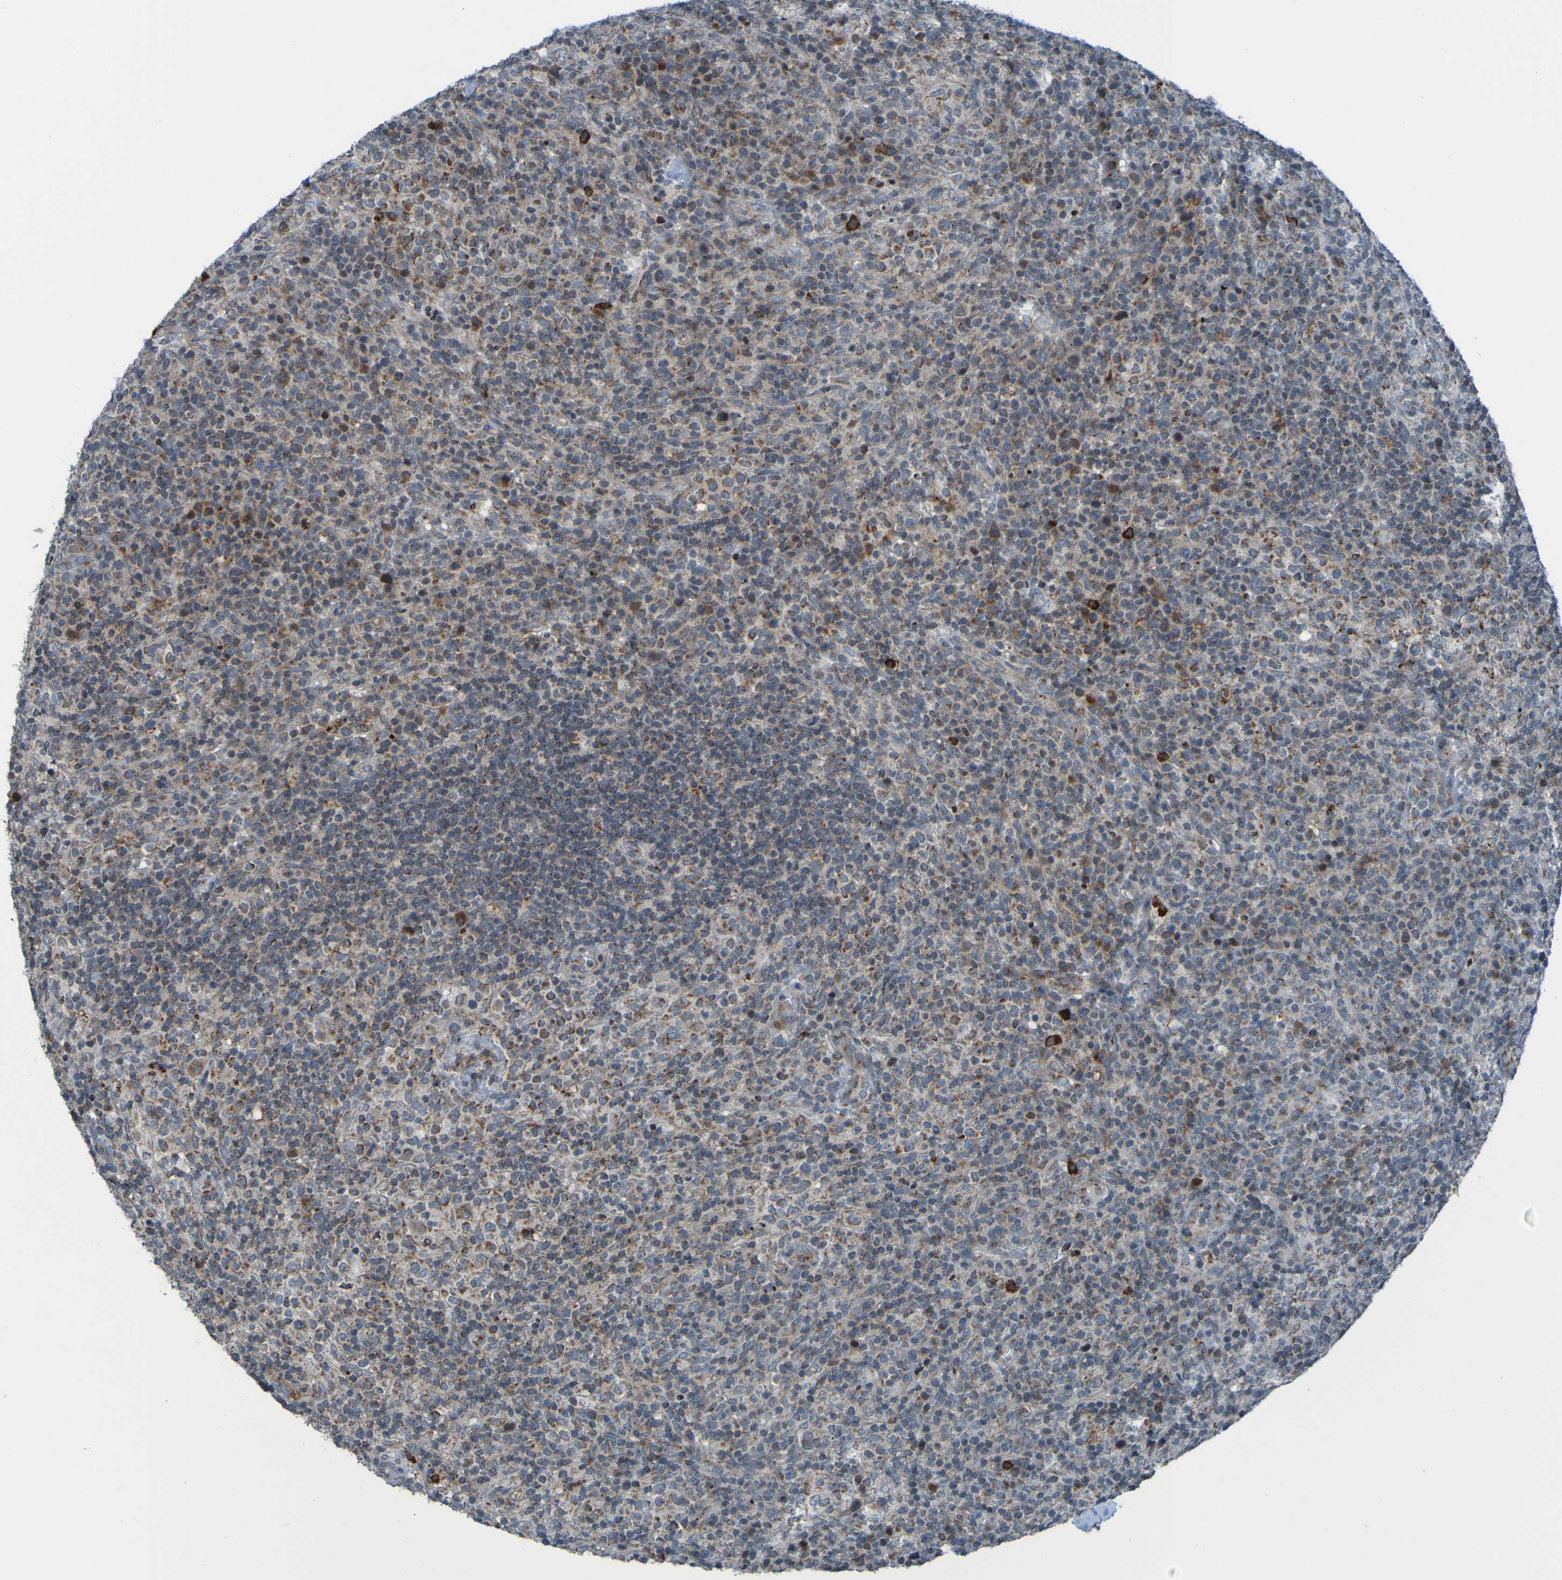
{"staining": {"intensity": "moderate", "quantity": "<25%", "location": "cytoplasmic/membranous"}, "tissue": "lymphoma", "cell_type": "Tumor cells", "image_type": "cancer", "snomed": [{"axis": "morphology", "description": "Malignant lymphoma, non-Hodgkin's type, High grade"}, {"axis": "topography", "description": "Lymph node"}], "caption": "This is a micrograph of immunohistochemistry (IHC) staining of malignant lymphoma, non-Hodgkin's type (high-grade), which shows moderate expression in the cytoplasmic/membranous of tumor cells.", "gene": "UNG", "patient": {"sex": "female", "age": 76}}